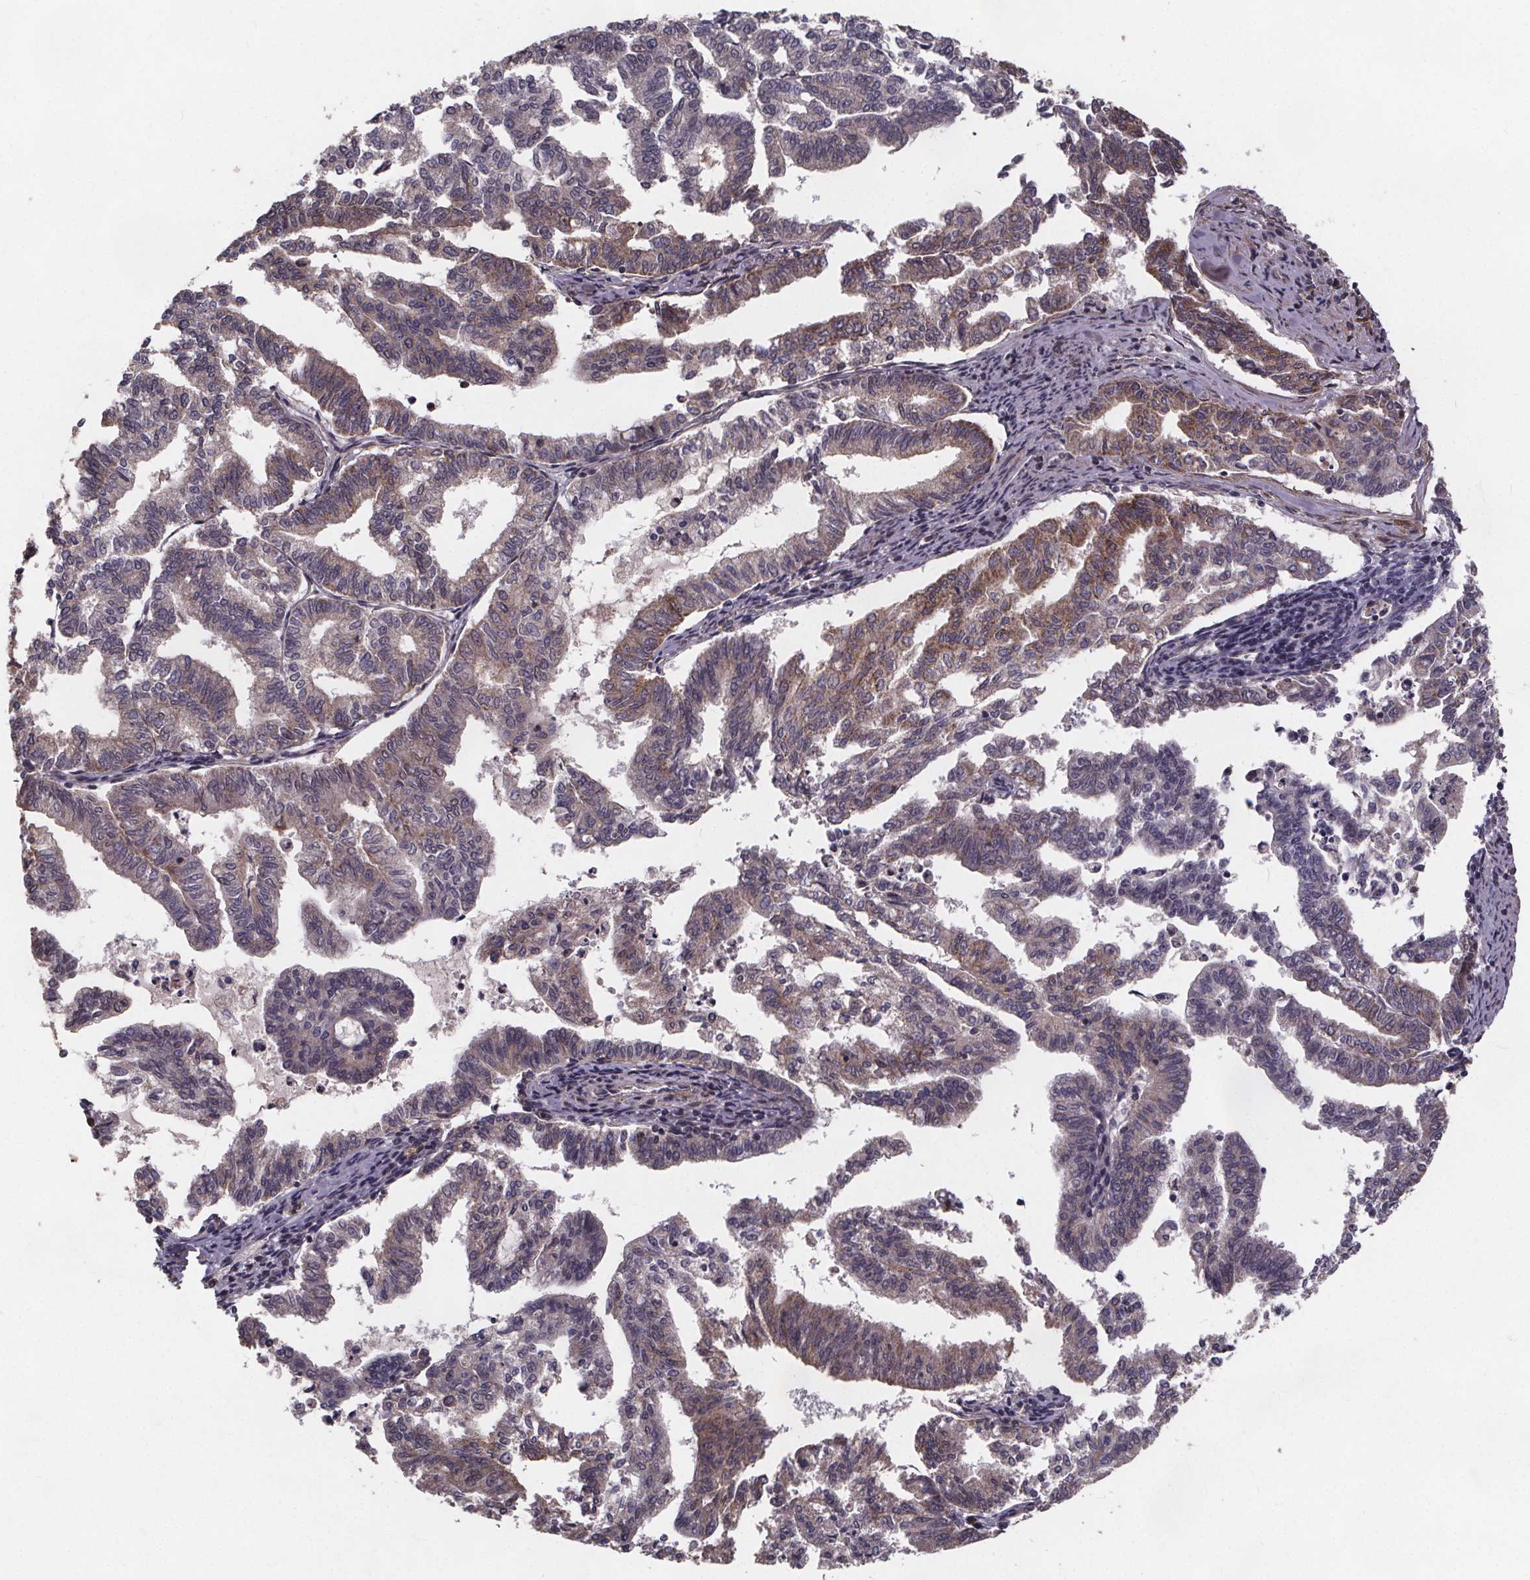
{"staining": {"intensity": "moderate", "quantity": "<25%", "location": "cytoplasmic/membranous"}, "tissue": "endometrial cancer", "cell_type": "Tumor cells", "image_type": "cancer", "snomed": [{"axis": "morphology", "description": "Adenocarcinoma, NOS"}, {"axis": "topography", "description": "Endometrium"}], "caption": "DAB immunohistochemical staining of human endometrial cancer (adenocarcinoma) reveals moderate cytoplasmic/membranous protein positivity in approximately <25% of tumor cells.", "gene": "YME1L1", "patient": {"sex": "female", "age": 79}}